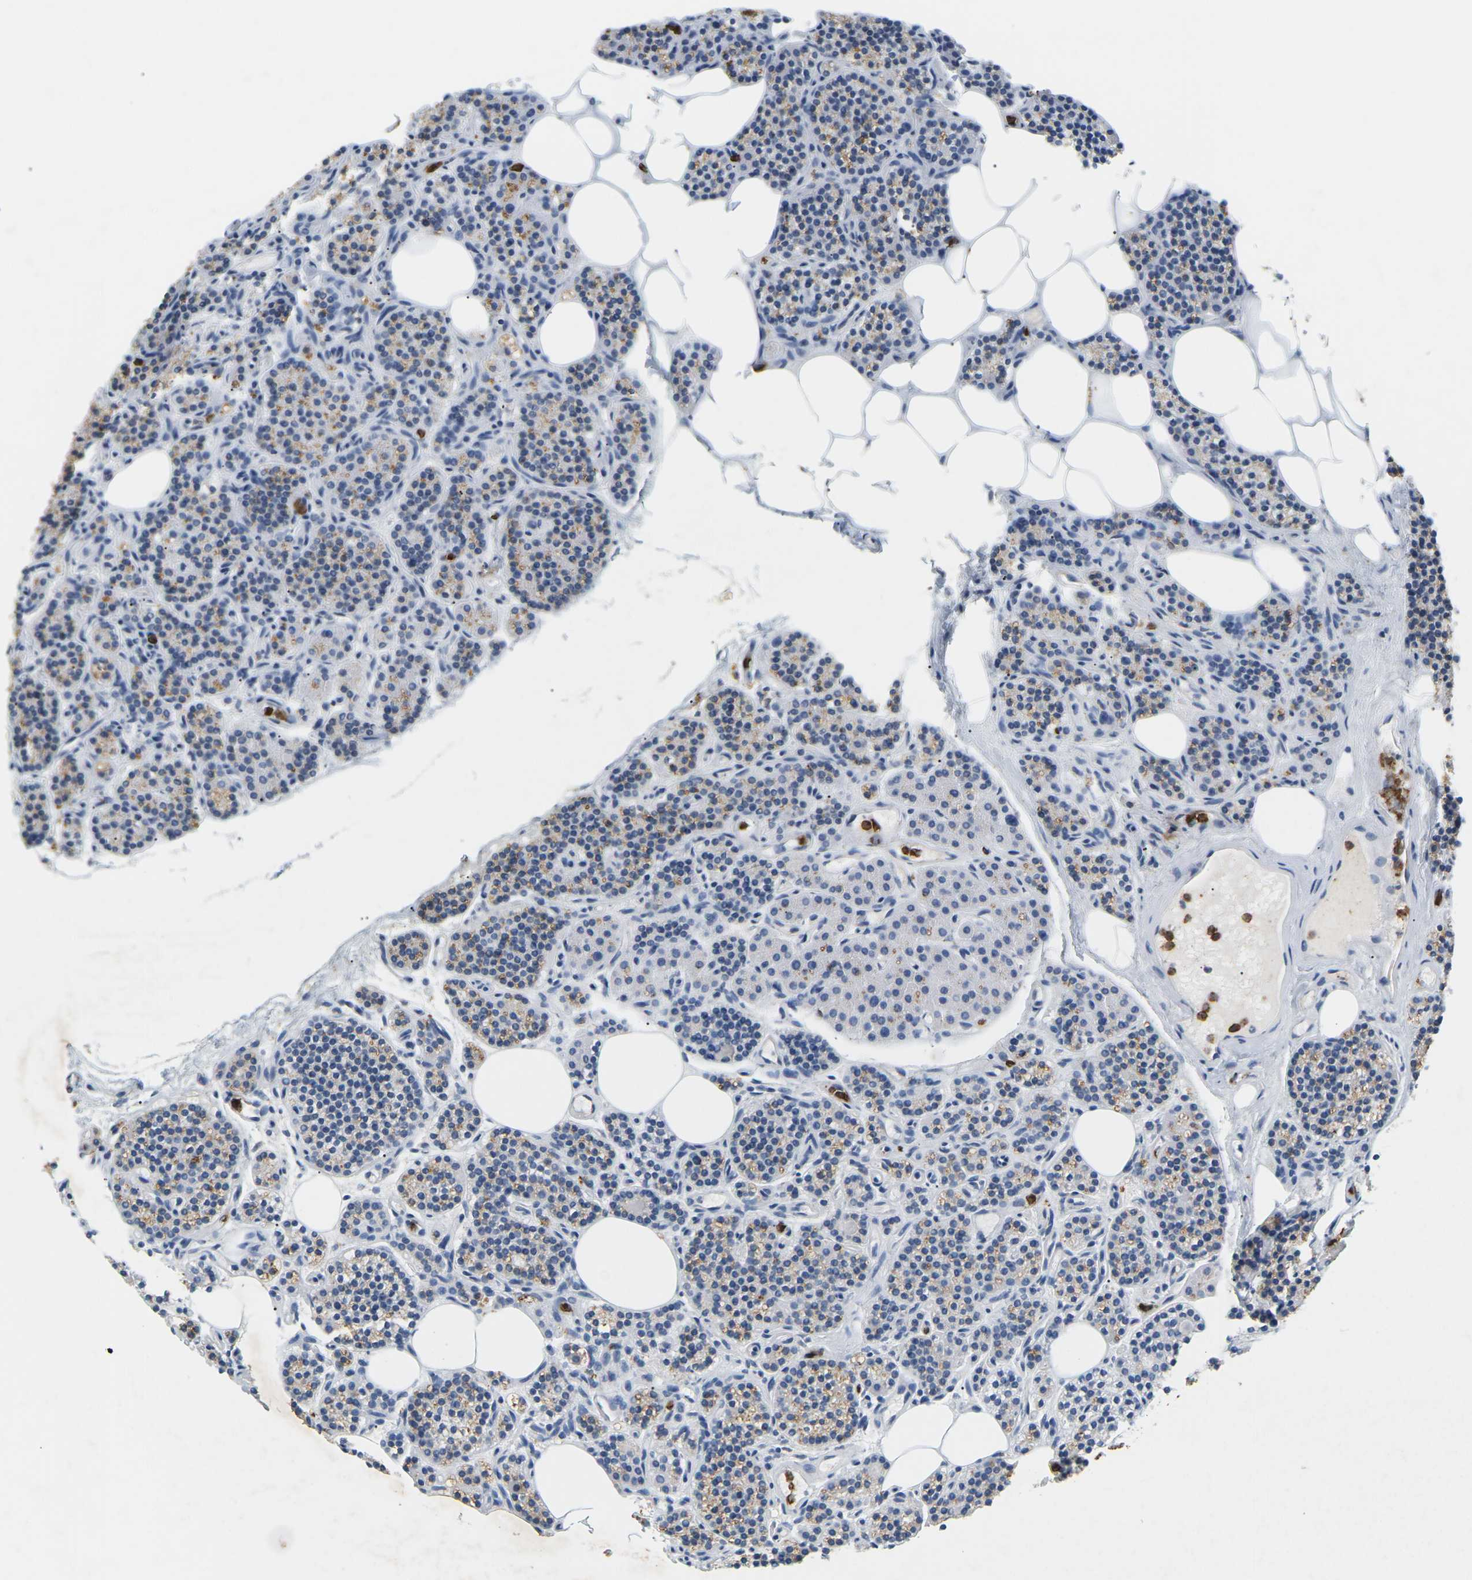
{"staining": {"intensity": "moderate", "quantity": "<25%", "location": "cytoplasmic/membranous"}, "tissue": "parathyroid gland", "cell_type": "Glandular cells", "image_type": "normal", "snomed": [{"axis": "morphology", "description": "Normal tissue, NOS"}, {"axis": "morphology", "description": "Adenoma, NOS"}, {"axis": "topography", "description": "Parathyroid gland"}], "caption": "This is a histology image of immunohistochemistry staining of benign parathyroid gland, which shows moderate staining in the cytoplasmic/membranous of glandular cells.", "gene": "ADM", "patient": {"sex": "female", "age": 74}}